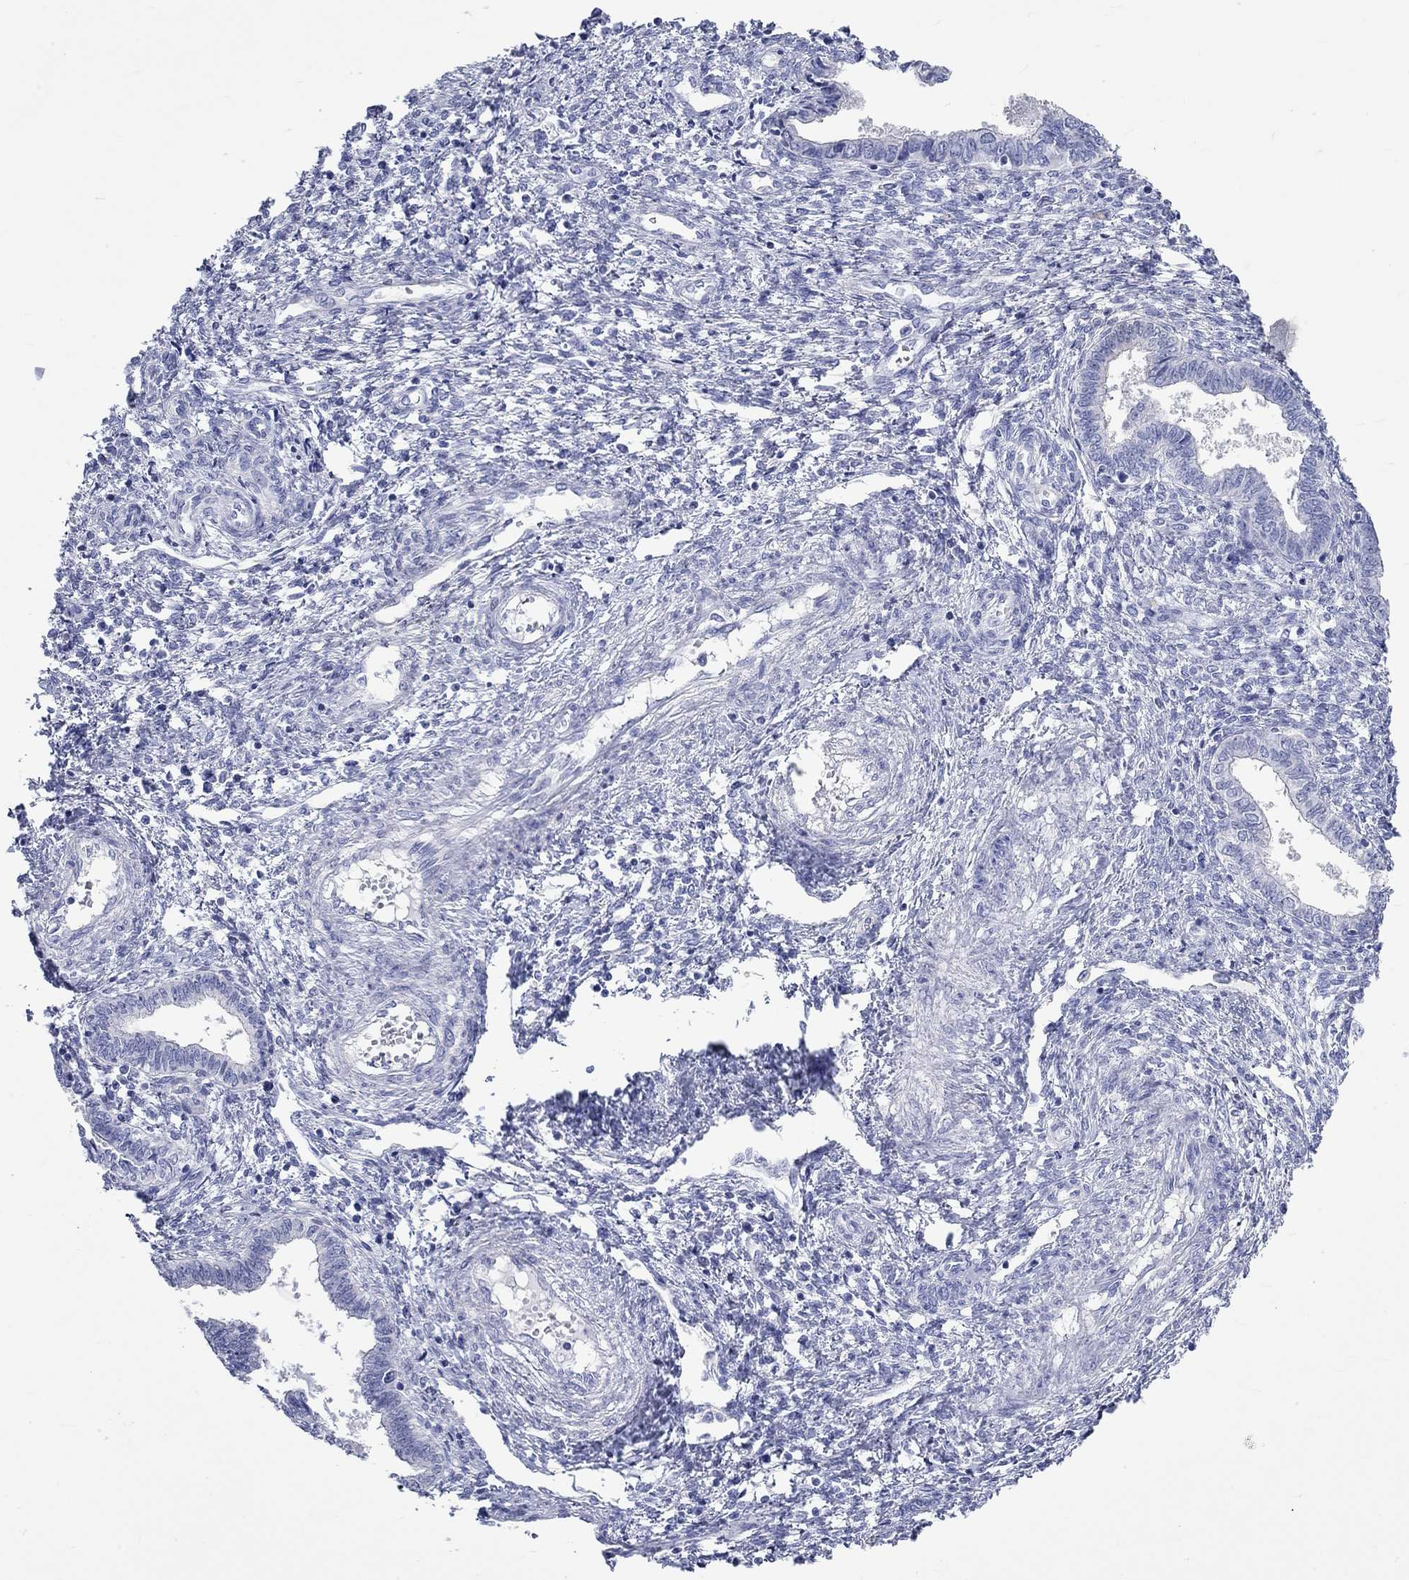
{"staining": {"intensity": "negative", "quantity": "none", "location": "none"}, "tissue": "cervical cancer", "cell_type": "Tumor cells", "image_type": "cancer", "snomed": [{"axis": "morphology", "description": "Adenocarcinoma, NOS"}, {"axis": "topography", "description": "Cervix"}], "caption": "Tumor cells are negative for protein expression in human cervical cancer (adenocarcinoma).", "gene": "SPATA9", "patient": {"sex": "female", "age": 42}}